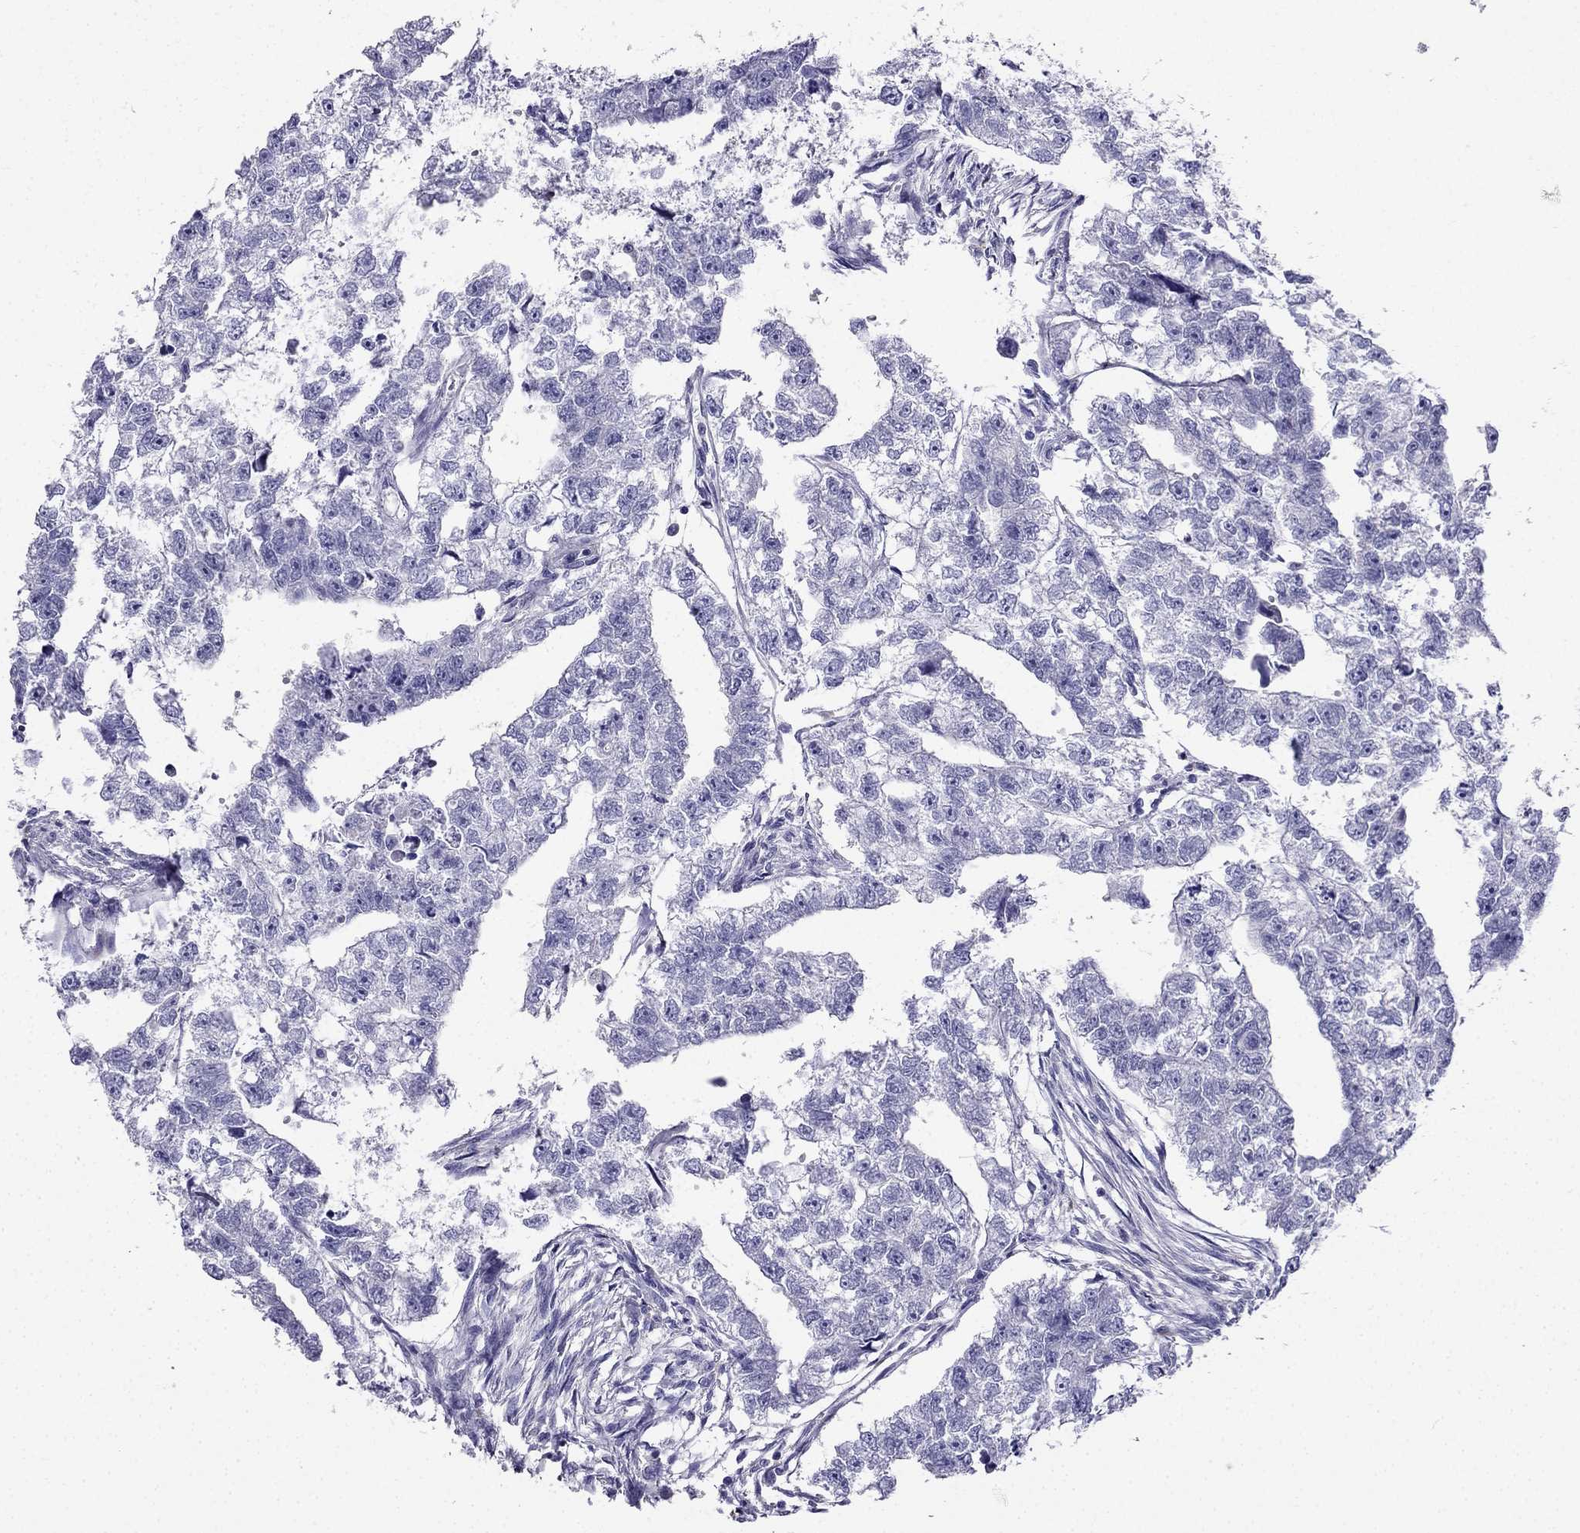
{"staining": {"intensity": "negative", "quantity": "none", "location": "none"}, "tissue": "testis cancer", "cell_type": "Tumor cells", "image_type": "cancer", "snomed": [{"axis": "morphology", "description": "Carcinoma, Embryonal, NOS"}, {"axis": "morphology", "description": "Teratoma, malignant, NOS"}, {"axis": "topography", "description": "Testis"}], "caption": "Image shows no significant protein positivity in tumor cells of testis cancer (teratoma (malignant)). The staining is performed using DAB (3,3'-diaminobenzidine) brown chromogen with nuclei counter-stained in using hematoxylin.", "gene": "PTH", "patient": {"sex": "male", "age": 44}}